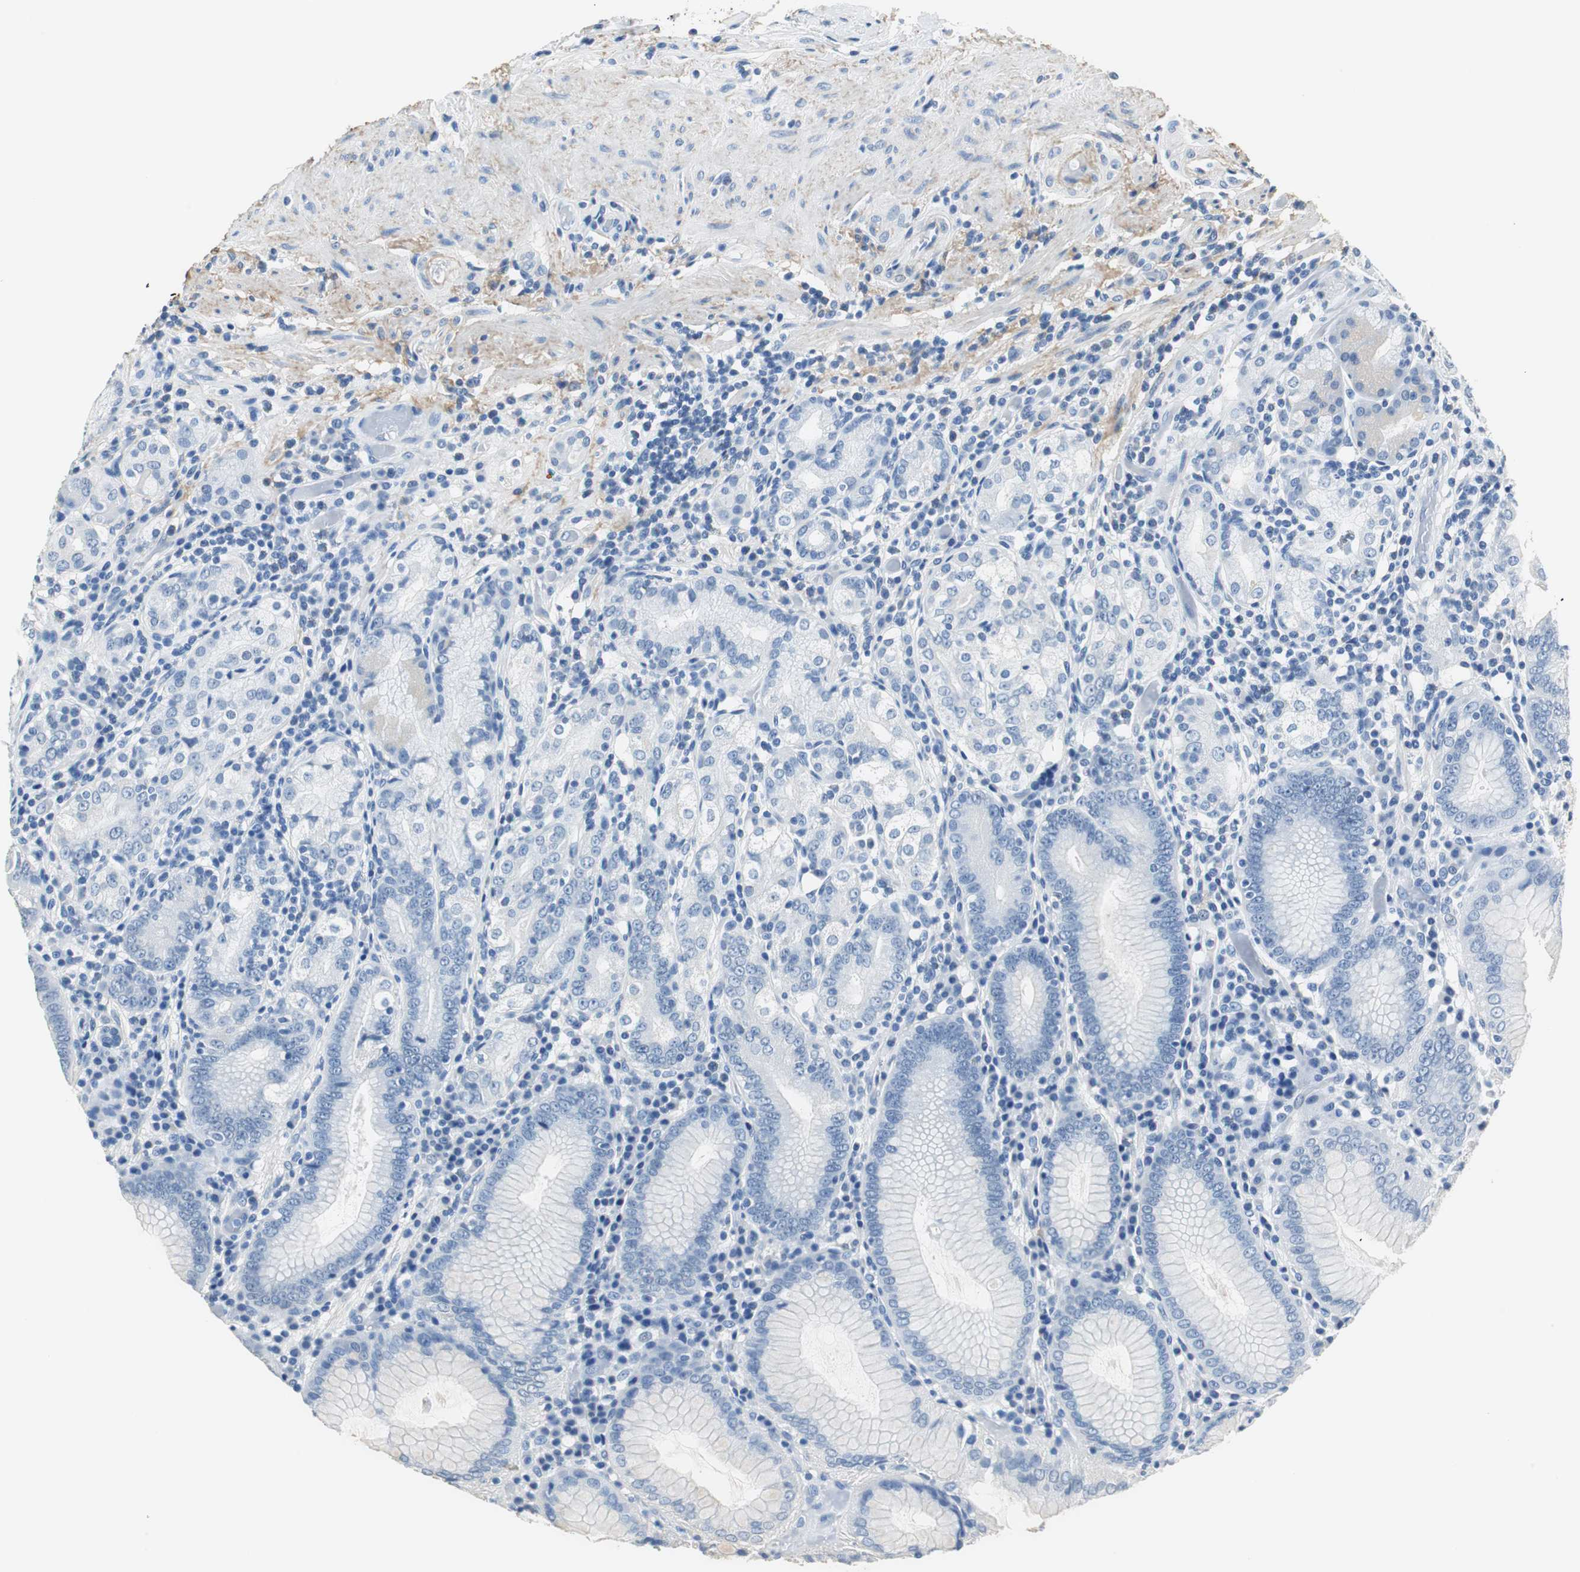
{"staining": {"intensity": "negative", "quantity": "none", "location": "none"}, "tissue": "stomach", "cell_type": "Glandular cells", "image_type": "normal", "snomed": [{"axis": "morphology", "description": "Normal tissue, NOS"}, {"axis": "topography", "description": "Stomach, lower"}], "caption": "Glandular cells are negative for protein expression in unremarkable human stomach. (DAB immunohistochemistry (IHC) visualized using brightfield microscopy, high magnification).", "gene": "MUC7", "patient": {"sex": "female", "age": 76}}